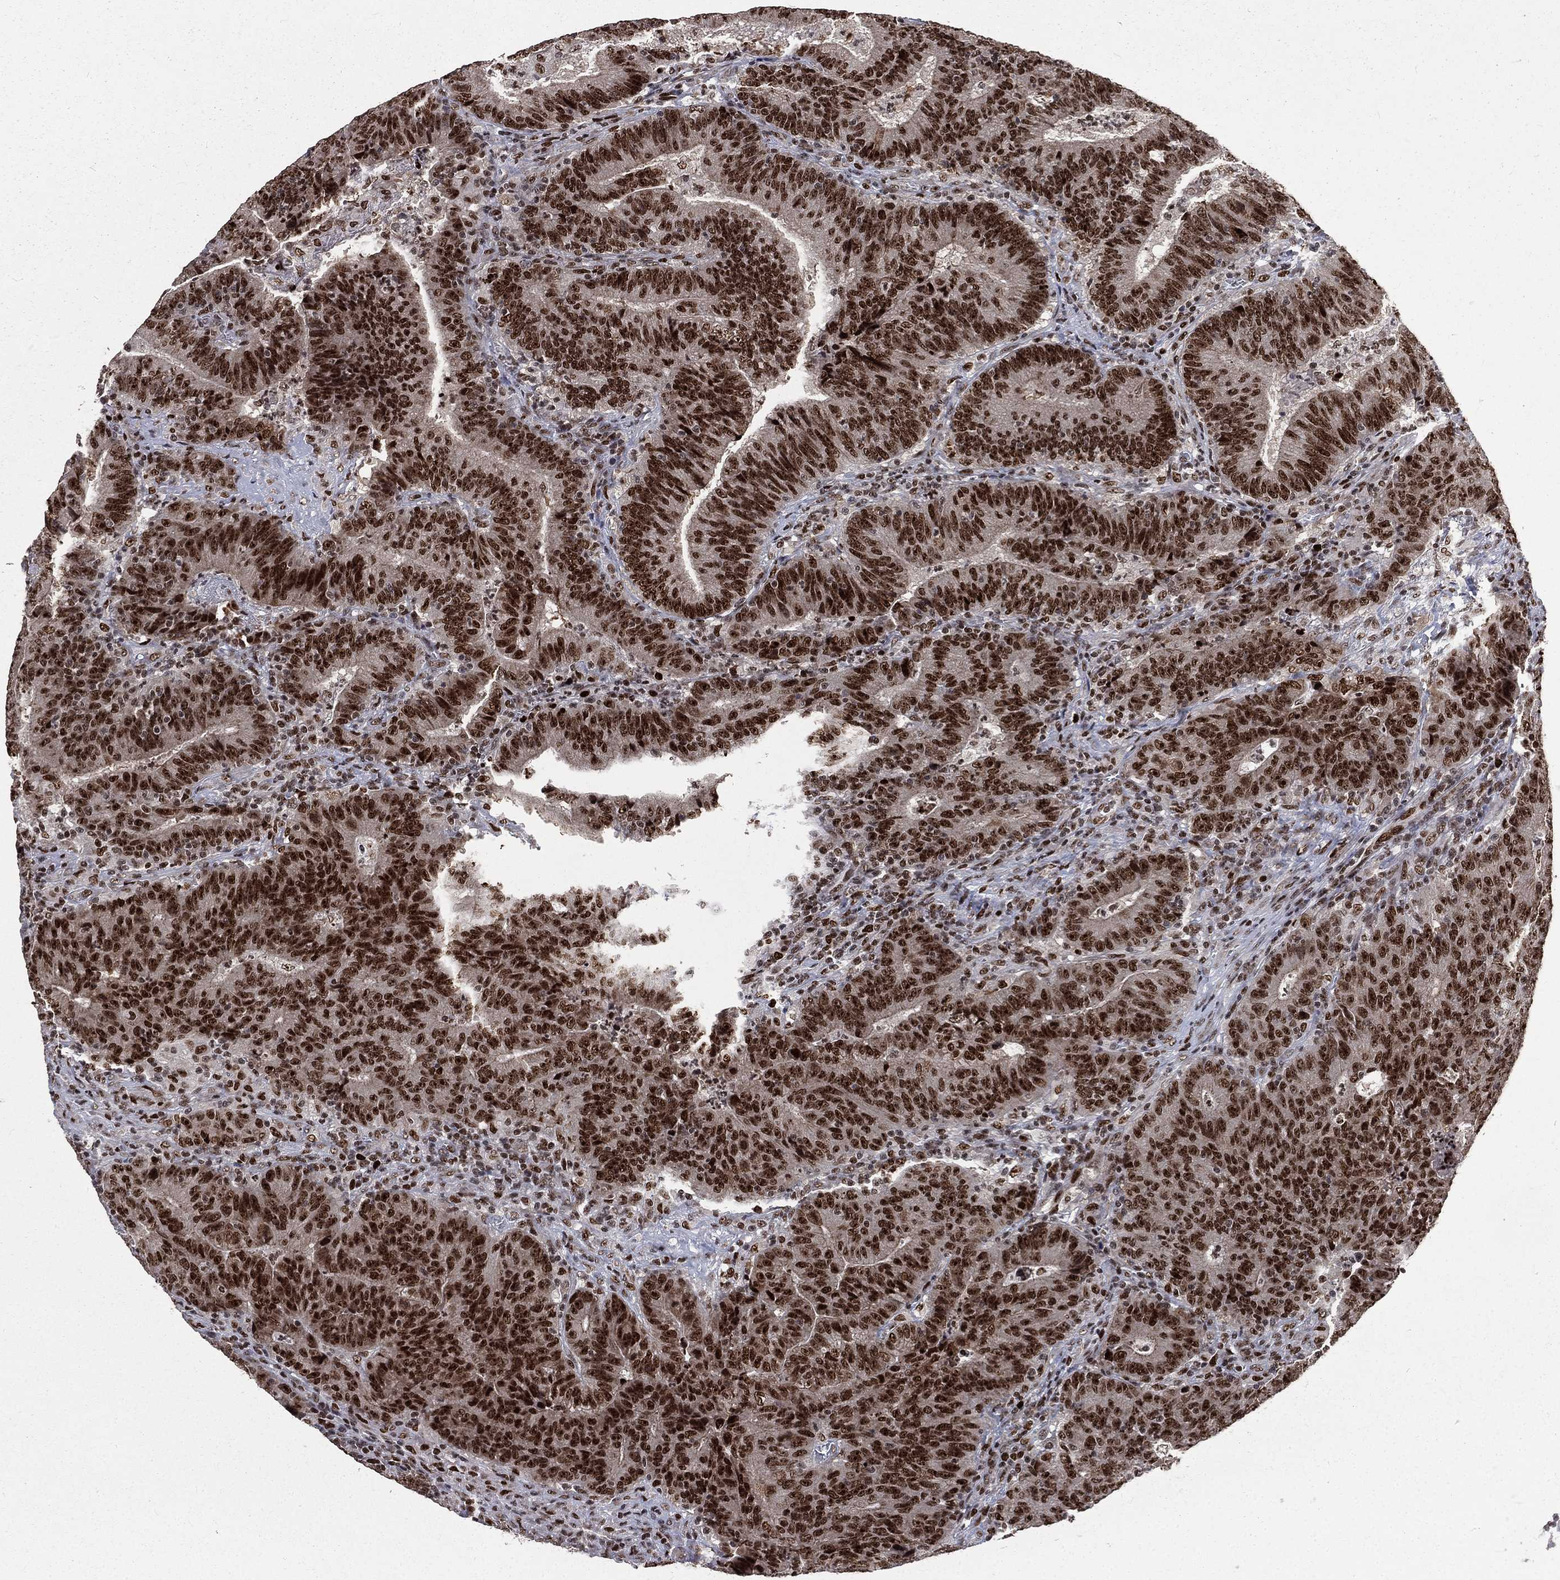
{"staining": {"intensity": "strong", "quantity": ">75%", "location": "nuclear"}, "tissue": "colorectal cancer", "cell_type": "Tumor cells", "image_type": "cancer", "snomed": [{"axis": "morphology", "description": "Adenocarcinoma, NOS"}, {"axis": "topography", "description": "Colon"}], "caption": "Immunohistochemistry (IHC) (DAB) staining of adenocarcinoma (colorectal) demonstrates strong nuclear protein staining in approximately >75% of tumor cells.", "gene": "POLB", "patient": {"sex": "female", "age": 75}}